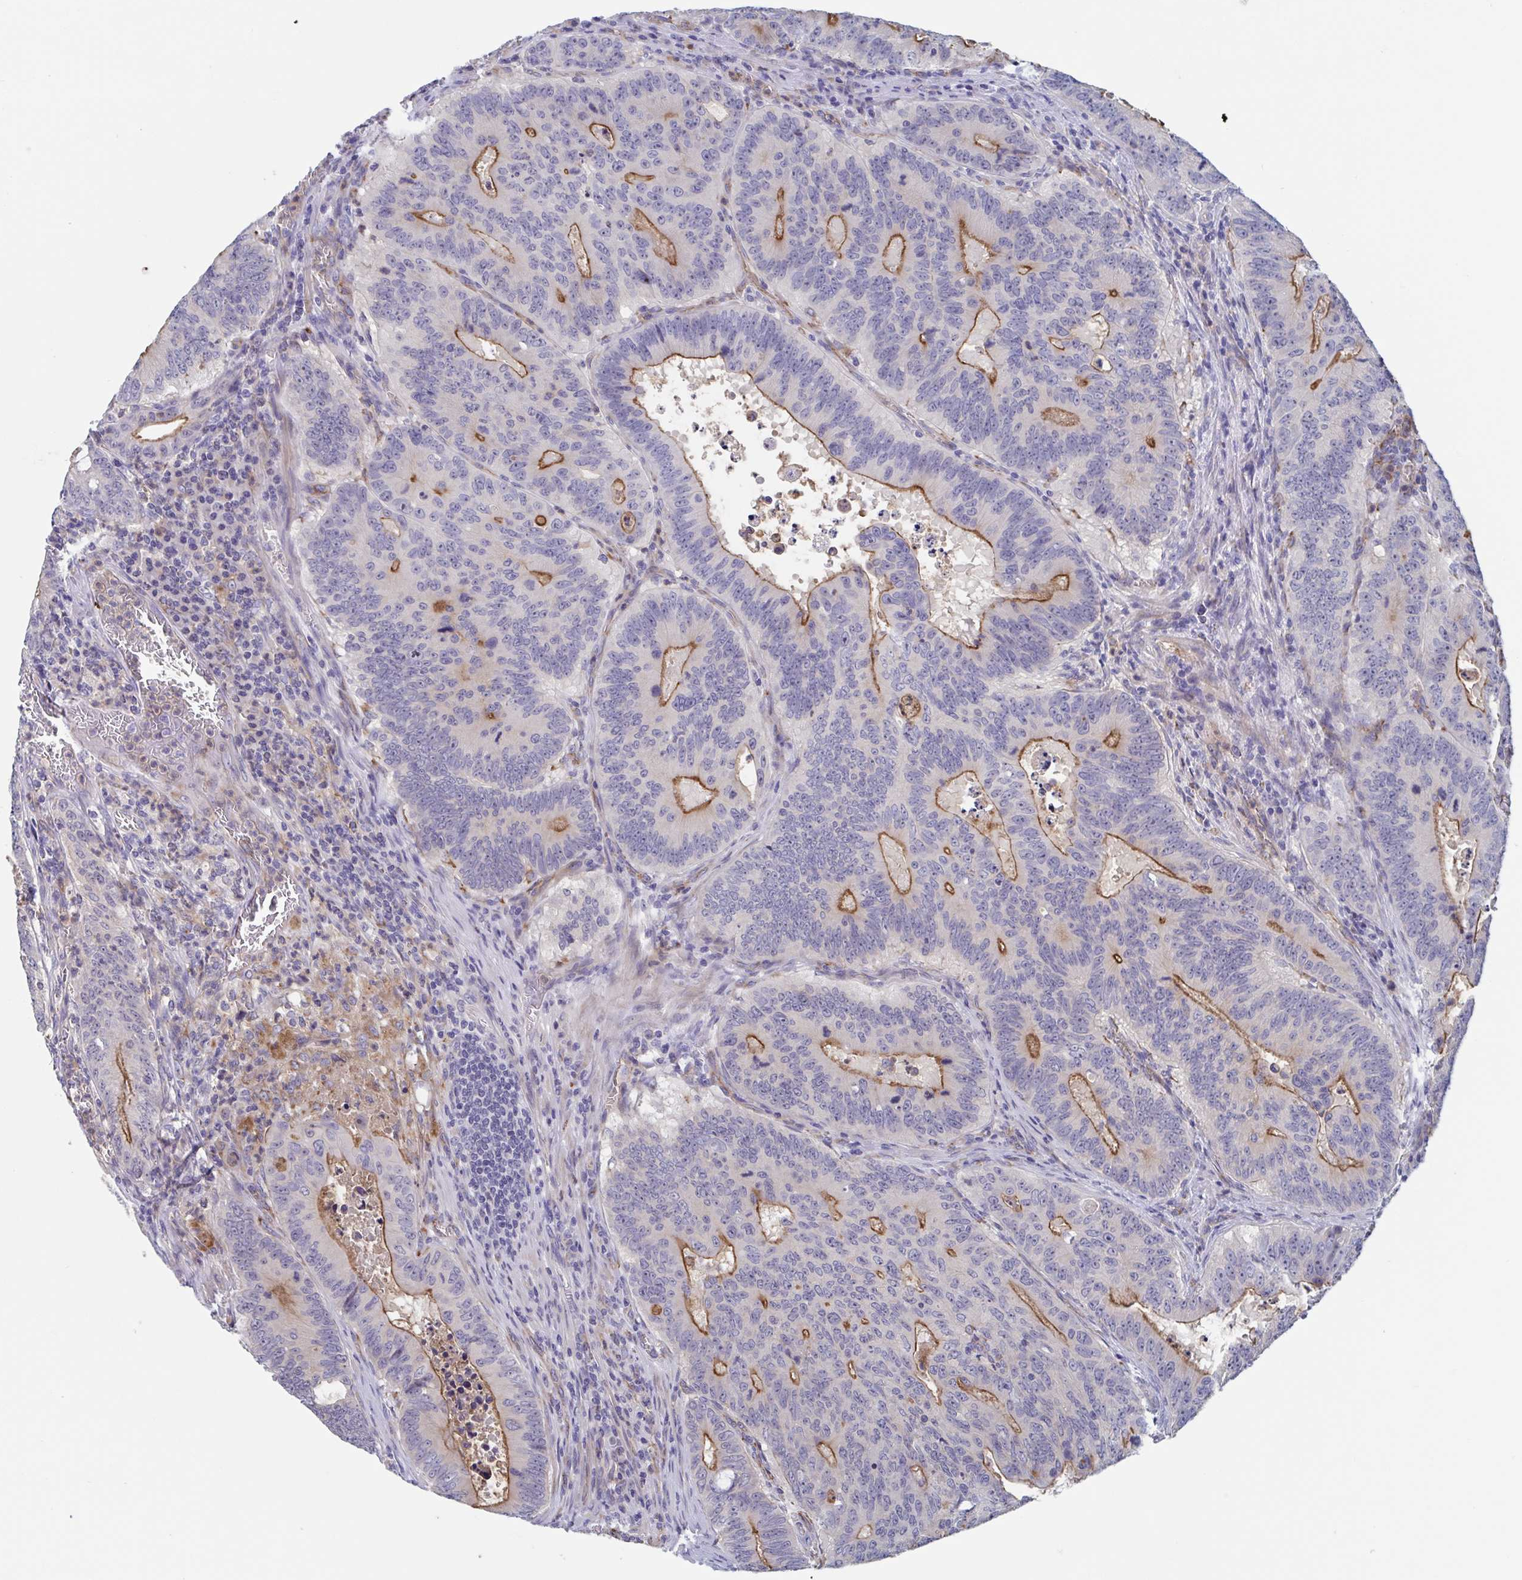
{"staining": {"intensity": "strong", "quantity": "25%-75%", "location": "cytoplasmic/membranous"}, "tissue": "colorectal cancer", "cell_type": "Tumor cells", "image_type": "cancer", "snomed": [{"axis": "morphology", "description": "Adenocarcinoma, NOS"}, {"axis": "topography", "description": "Colon"}], "caption": "Strong cytoplasmic/membranous expression for a protein is present in approximately 25%-75% of tumor cells of colorectal cancer (adenocarcinoma) using immunohistochemistry.", "gene": "ST14", "patient": {"sex": "male", "age": 62}}